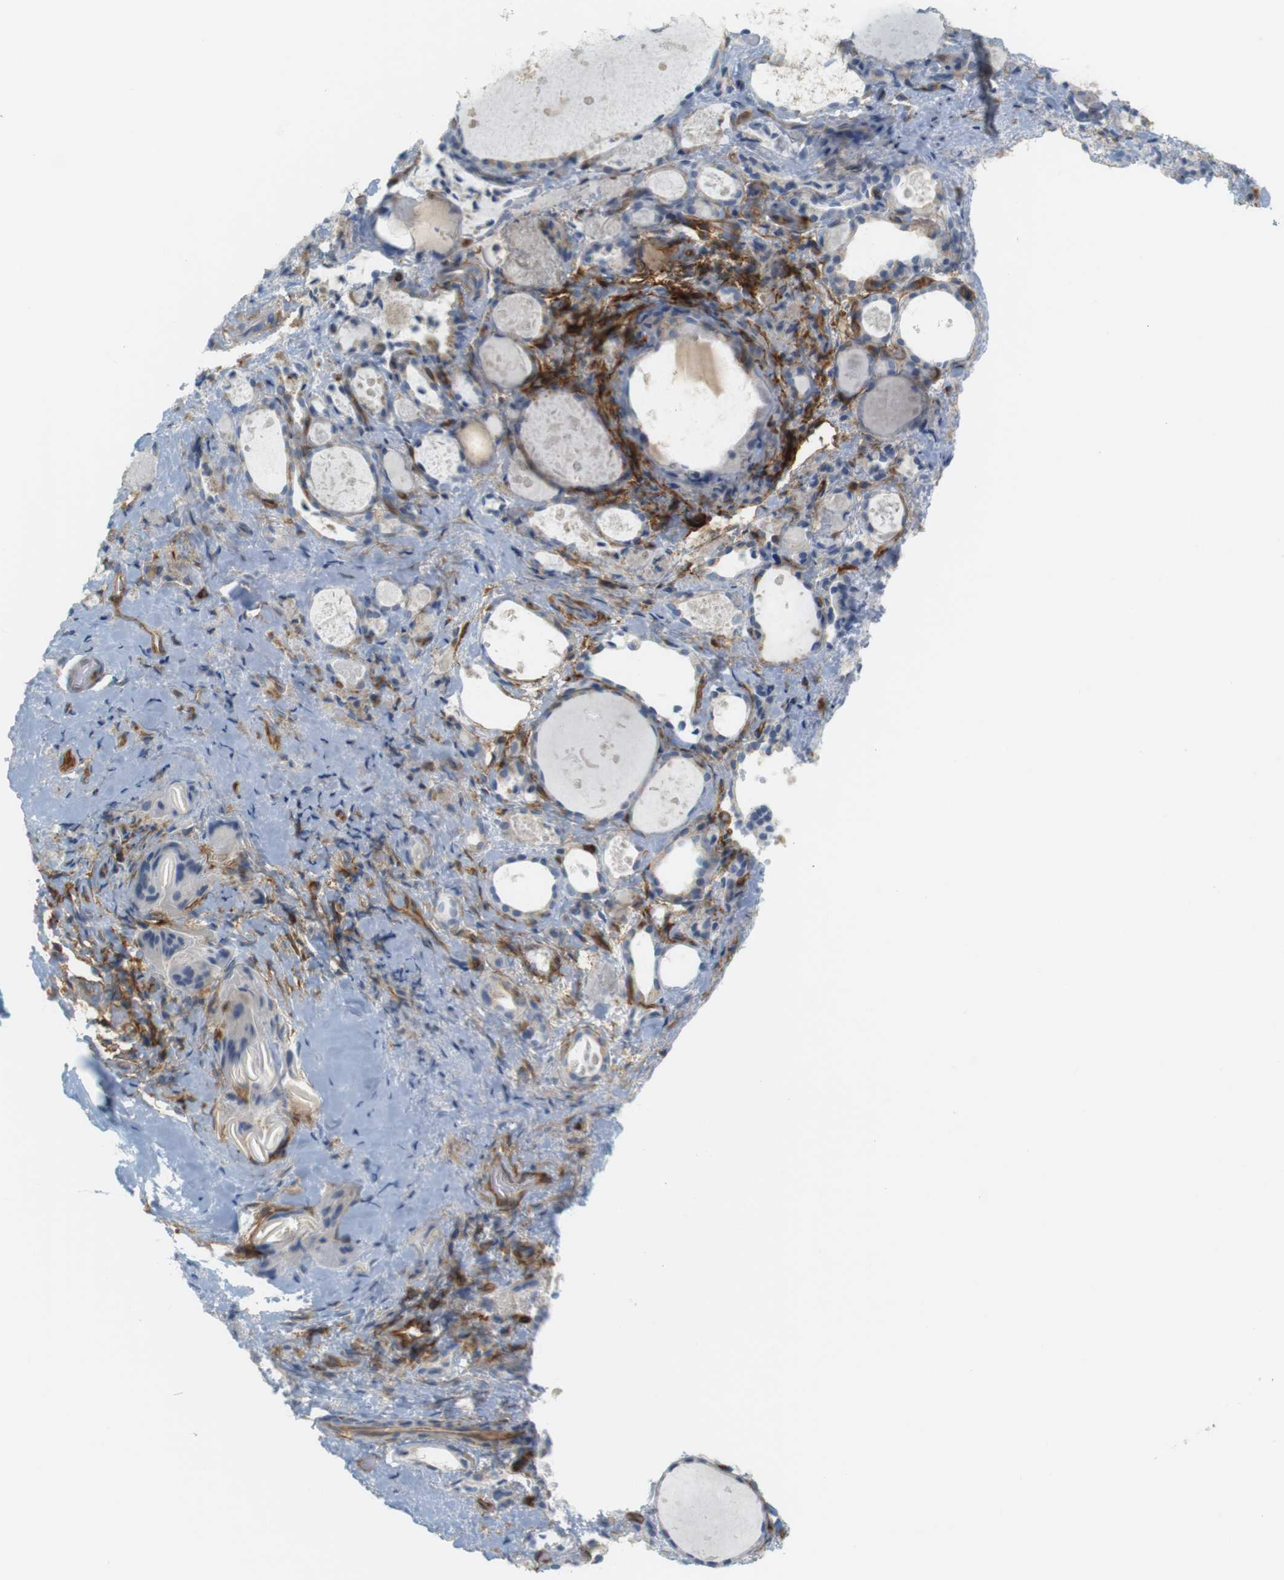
{"staining": {"intensity": "weak", "quantity": "<25%", "location": "cytoplasmic/membranous"}, "tissue": "thyroid gland", "cell_type": "Glandular cells", "image_type": "normal", "snomed": [{"axis": "morphology", "description": "Normal tissue, NOS"}, {"axis": "topography", "description": "Thyroid gland"}], "caption": "Immunohistochemistry (IHC) image of benign human thyroid gland stained for a protein (brown), which exhibits no expression in glandular cells.", "gene": "F2R", "patient": {"sex": "female", "age": 75}}